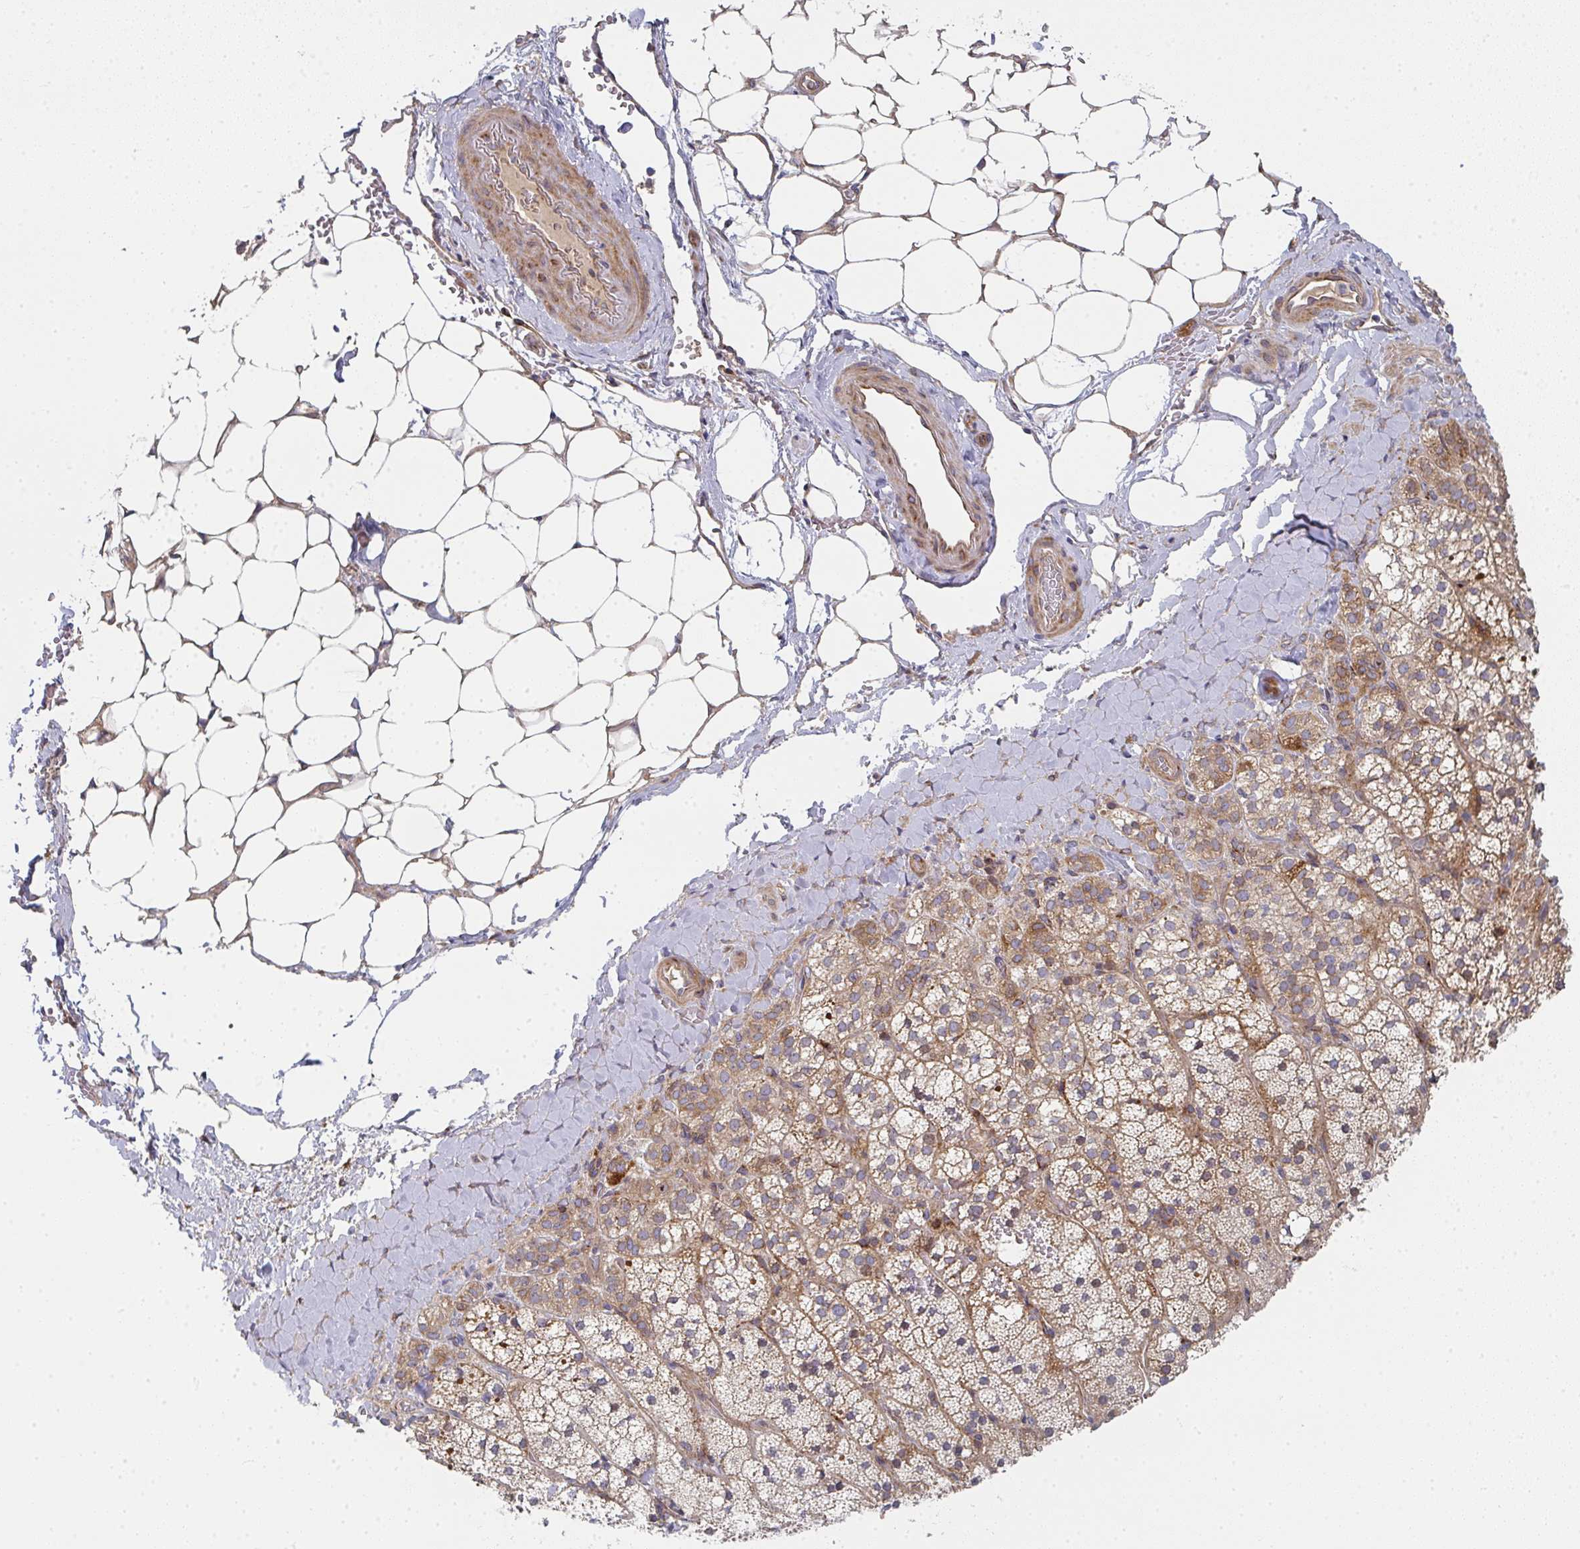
{"staining": {"intensity": "moderate", "quantity": ">75%", "location": "cytoplasmic/membranous,nuclear"}, "tissue": "adrenal gland", "cell_type": "Glandular cells", "image_type": "normal", "snomed": [{"axis": "morphology", "description": "Normal tissue, NOS"}, {"axis": "topography", "description": "Adrenal gland"}], "caption": "Immunohistochemical staining of unremarkable adrenal gland displays moderate cytoplasmic/membranous,nuclear protein positivity in approximately >75% of glandular cells. (Brightfield microscopy of DAB IHC at high magnification).", "gene": "RHEBL1", "patient": {"sex": "male", "age": 53}}